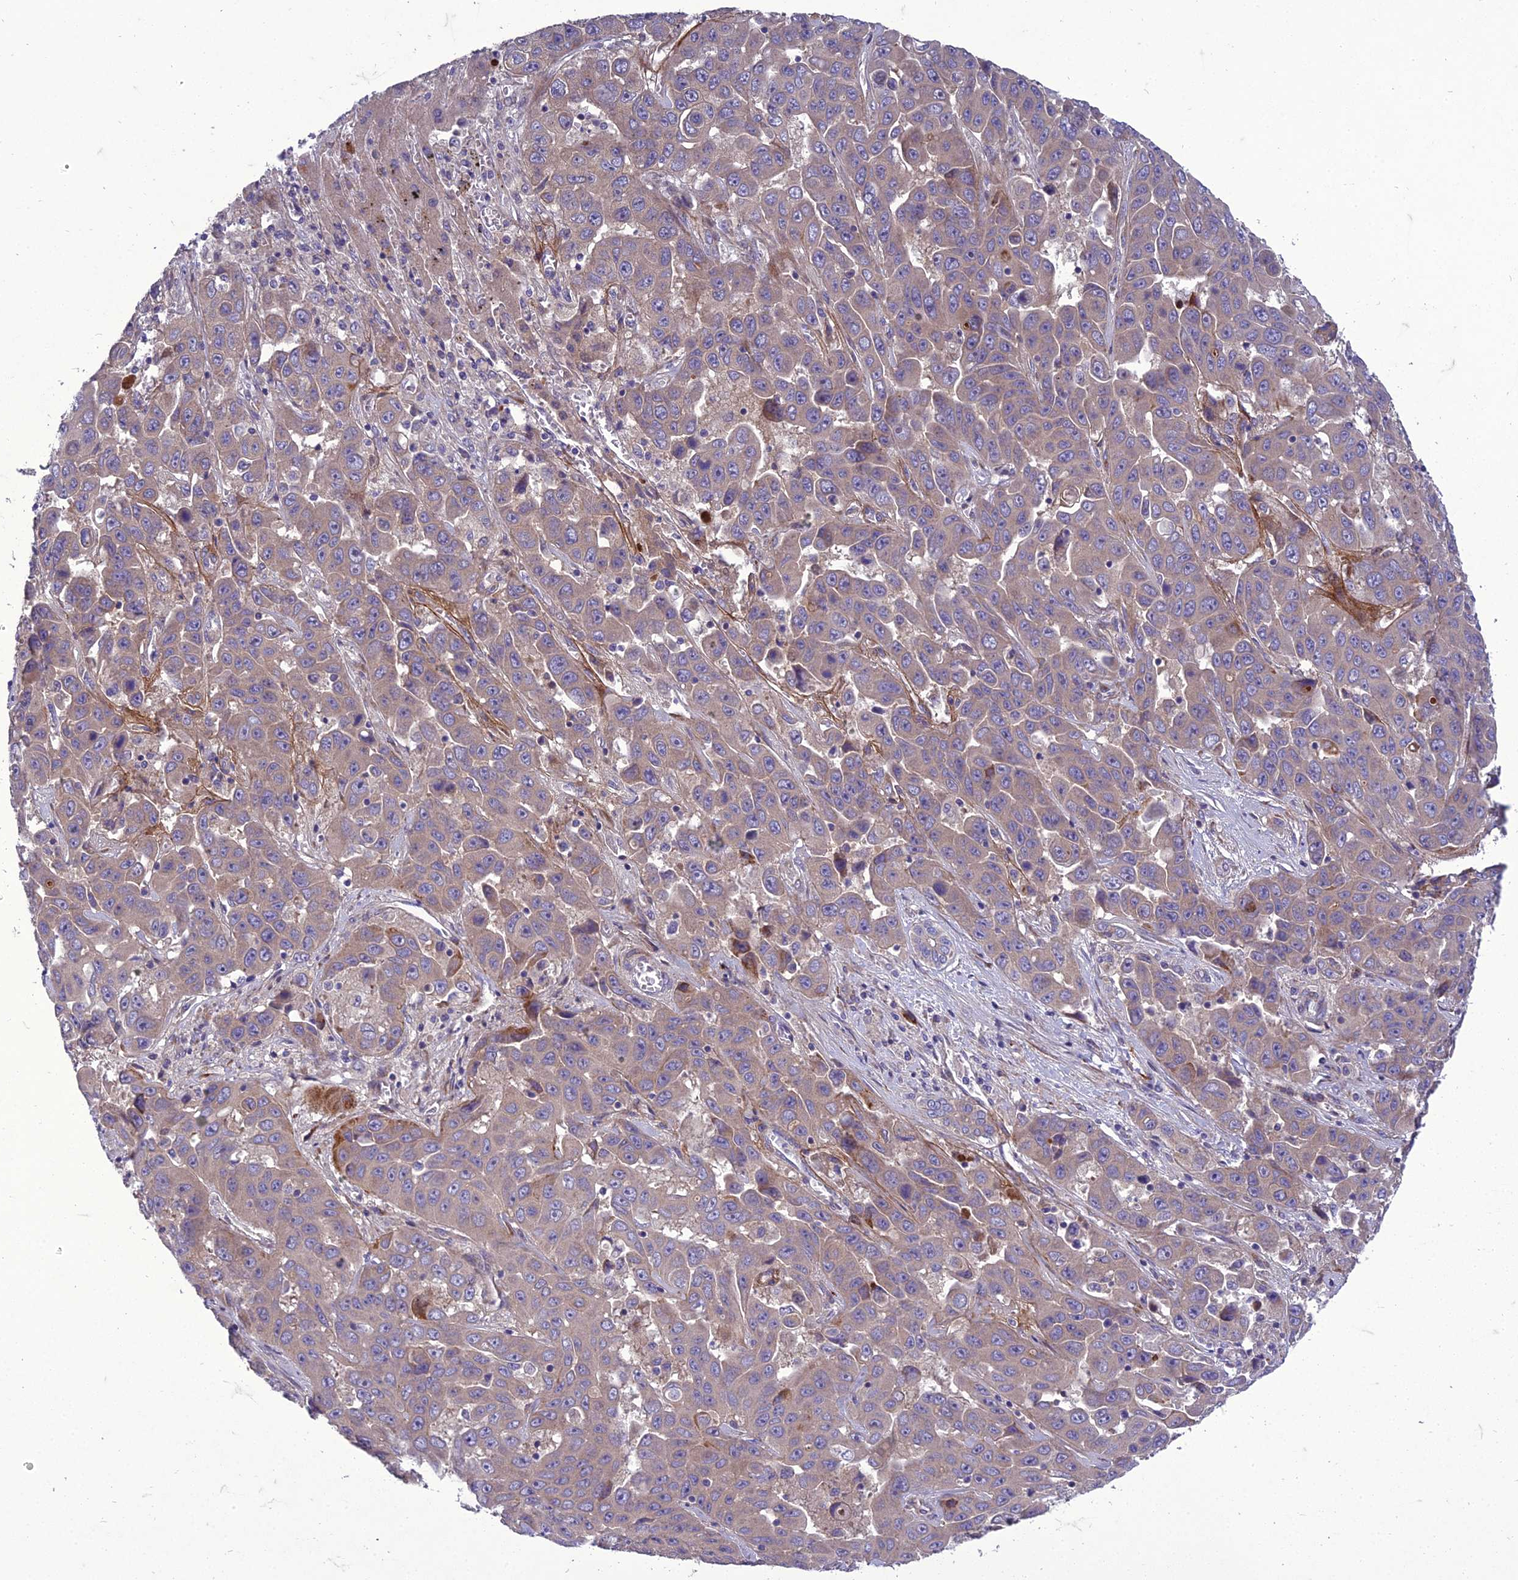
{"staining": {"intensity": "weak", "quantity": ">75%", "location": "cytoplasmic/membranous"}, "tissue": "liver cancer", "cell_type": "Tumor cells", "image_type": "cancer", "snomed": [{"axis": "morphology", "description": "Cholangiocarcinoma"}, {"axis": "topography", "description": "Liver"}], "caption": "High-magnification brightfield microscopy of cholangiocarcinoma (liver) stained with DAB (brown) and counterstained with hematoxylin (blue). tumor cells exhibit weak cytoplasmic/membranous positivity is seen in about>75% of cells.", "gene": "ADIPOR2", "patient": {"sex": "female", "age": 52}}